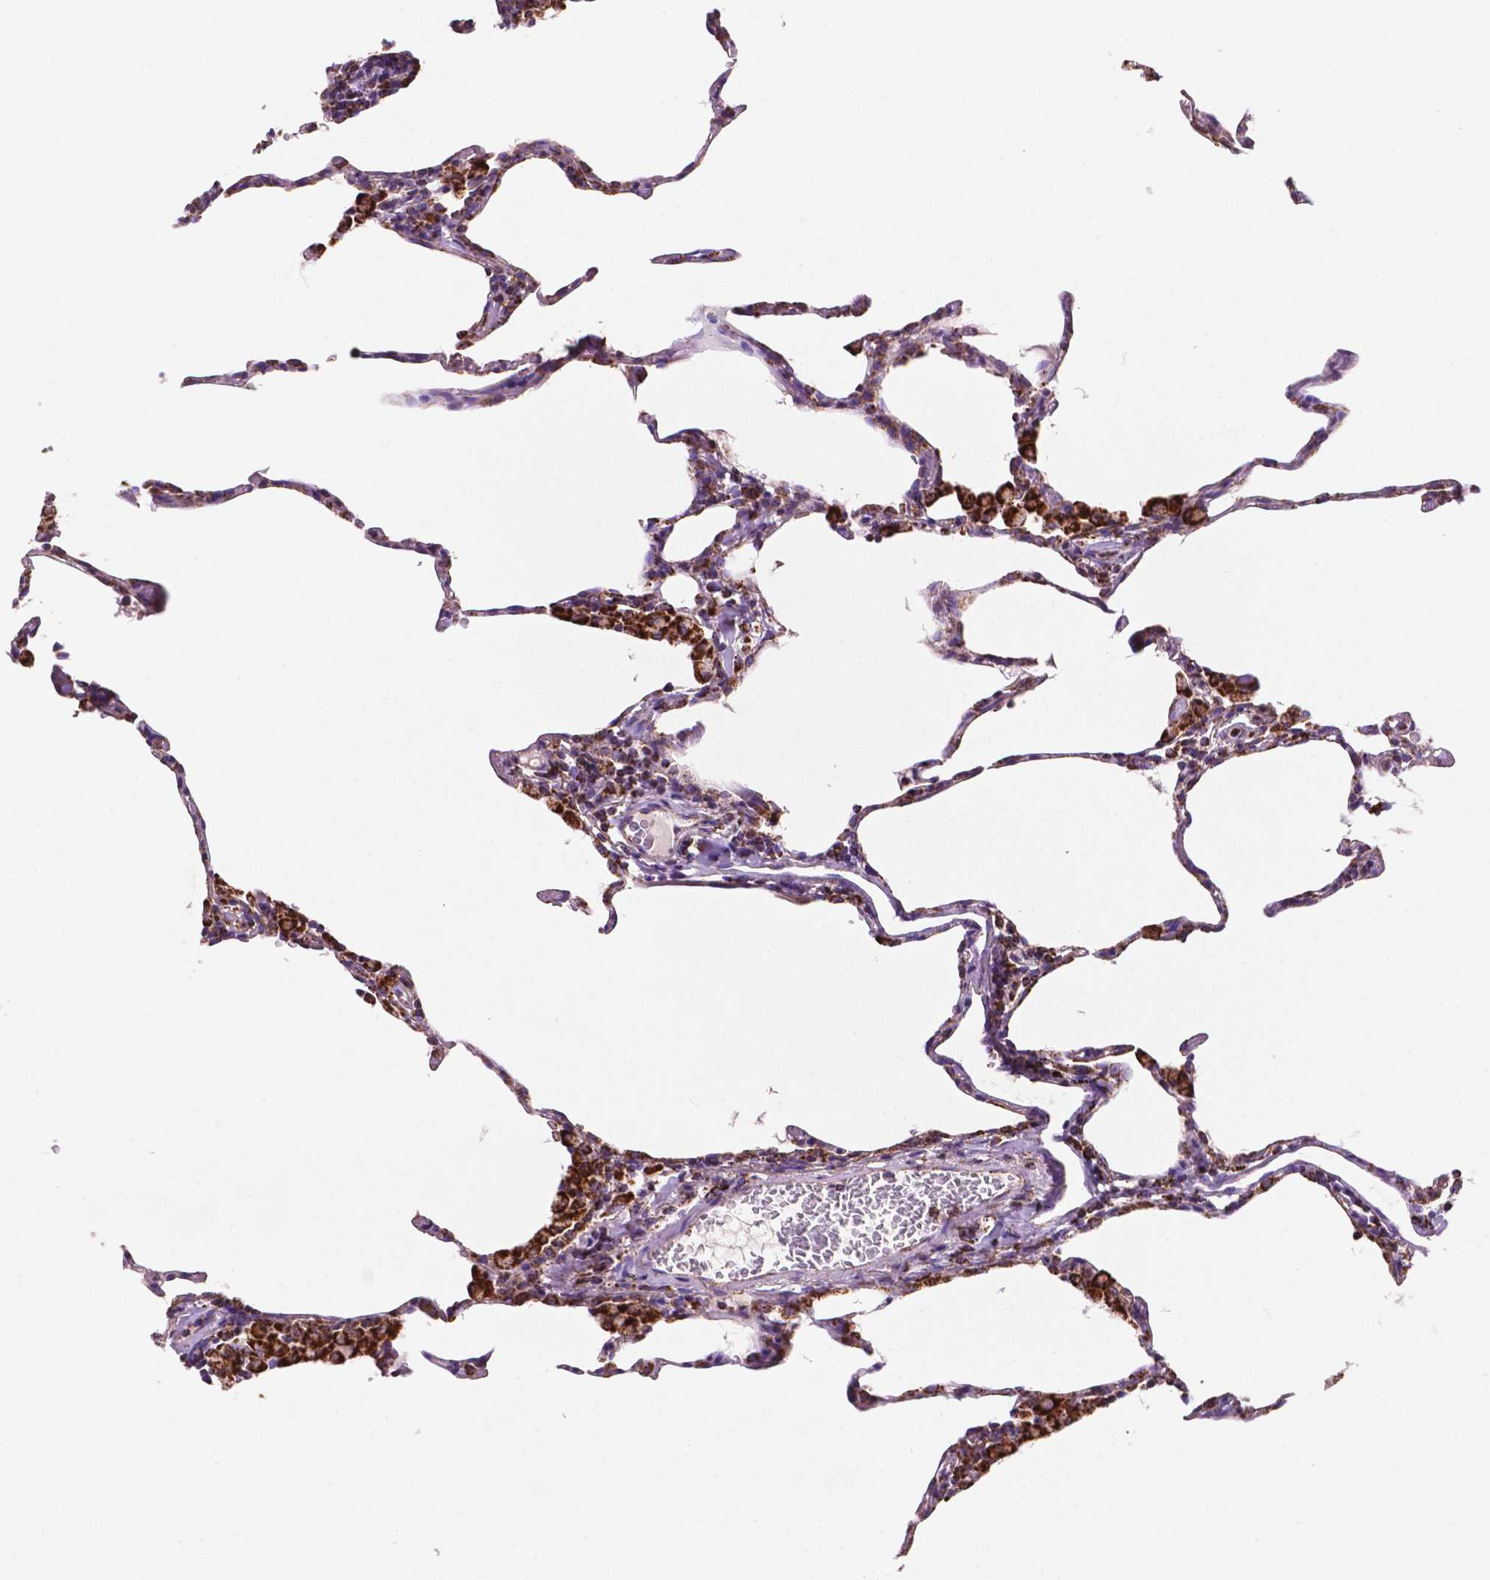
{"staining": {"intensity": "strong", "quantity": "25%-75%", "location": "cytoplasmic/membranous"}, "tissue": "lung", "cell_type": "Alveolar cells", "image_type": "normal", "snomed": [{"axis": "morphology", "description": "Normal tissue, NOS"}, {"axis": "topography", "description": "Lung"}], "caption": "IHC (DAB) staining of normal human lung shows strong cytoplasmic/membranous protein expression in approximately 25%-75% of alveolar cells.", "gene": "HSPD1", "patient": {"sex": "female", "age": 57}}